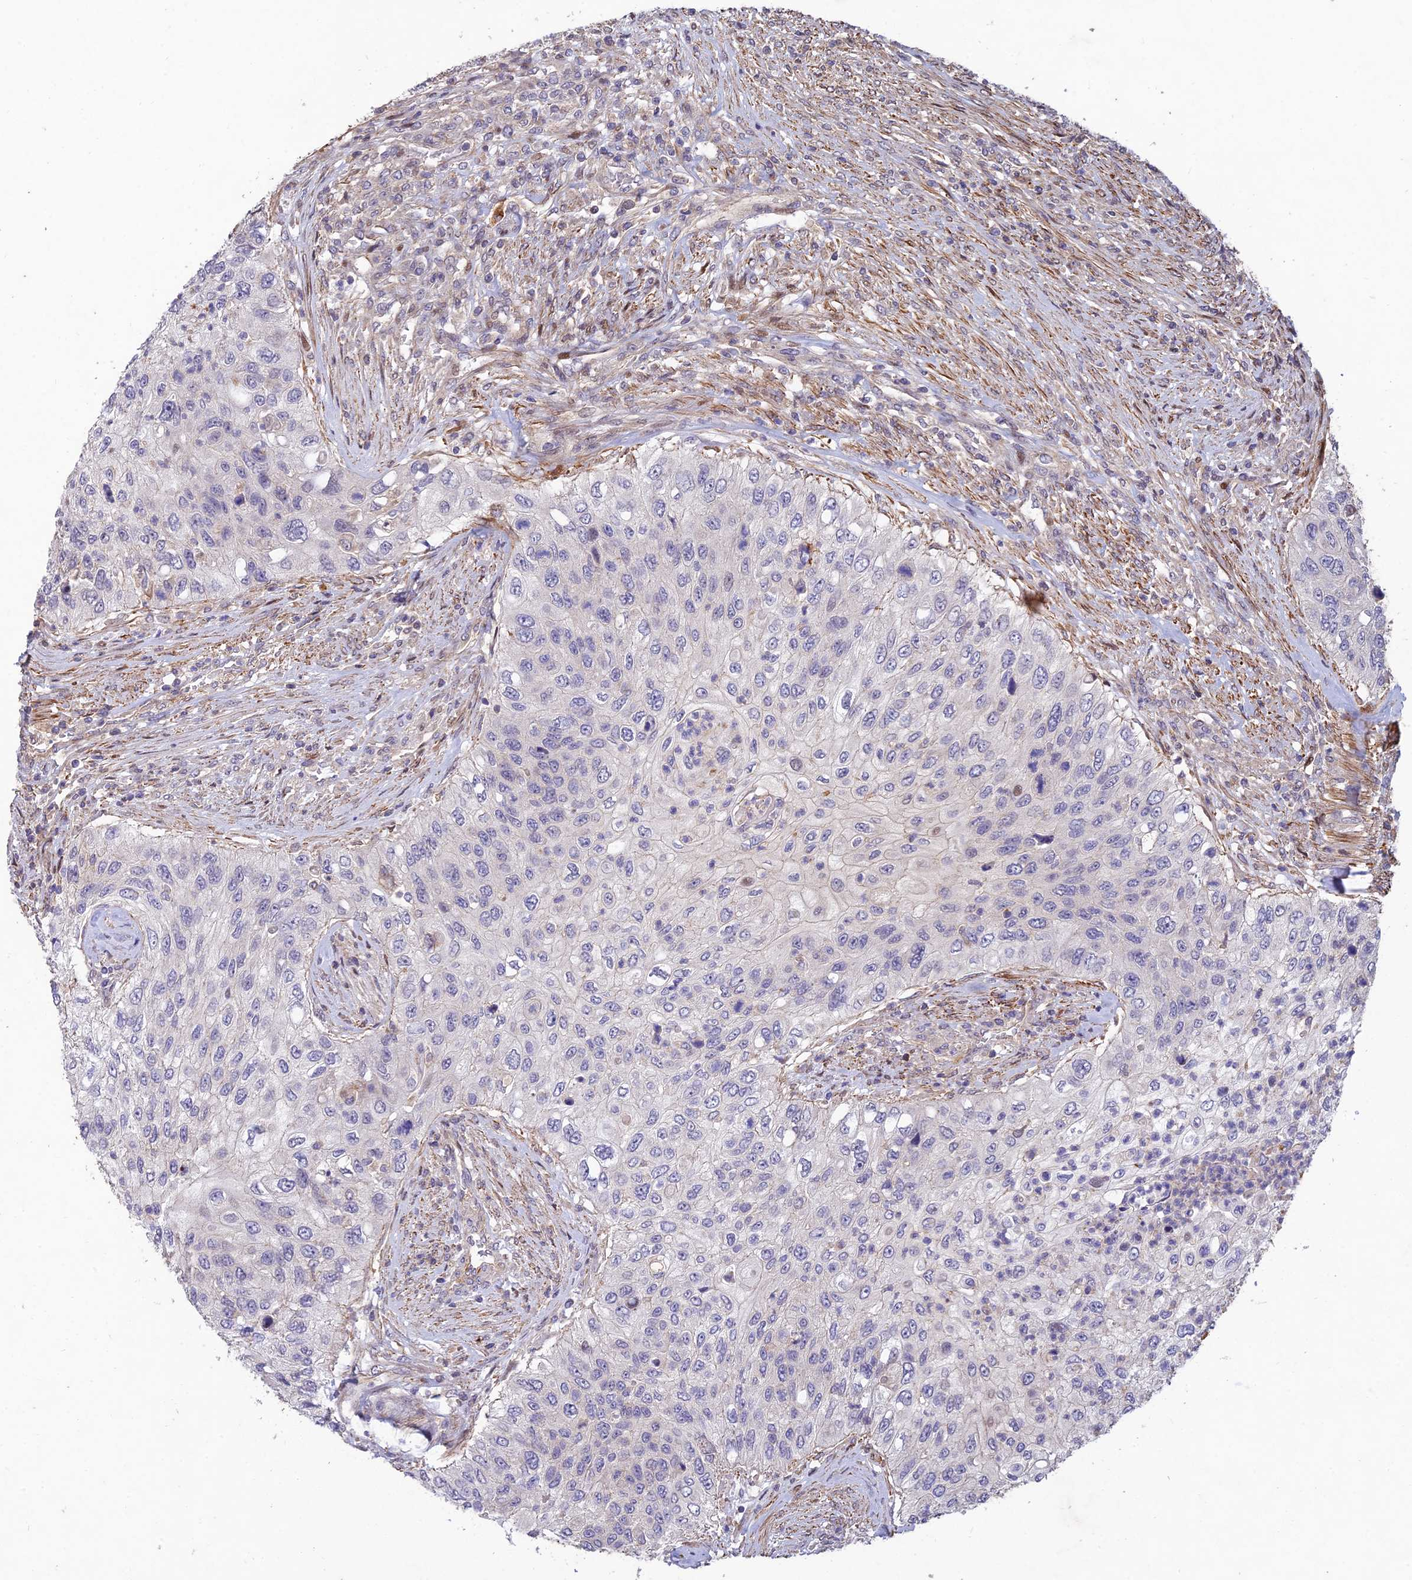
{"staining": {"intensity": "negative", "quantity": "none", "location": "none"}, "tissue": "urothelial cancer", "cell_type": "Tumor cells", "image_type": "cancer", "snomed": [{"axis": "morphology", "description": "Urothelial carcinoma, High grade"}, {"axis": "topography", "description": "Urinary bladder"}], "caption": "Immunohistochemistry histopathology image of neoplastic tissue: urothelial carcinoma (high-grade) stained with DAB reveals no significant protein expression in tumor cells. The staining was performed using DAB (3,3'-diaminobenzidine) to visualize the protein expression in brown, while the nuclei were stained in blue with hematoxylin (Magnification: 20x).", "gene": "RELCH", "patient": {"sex": "female", "age": 60}}